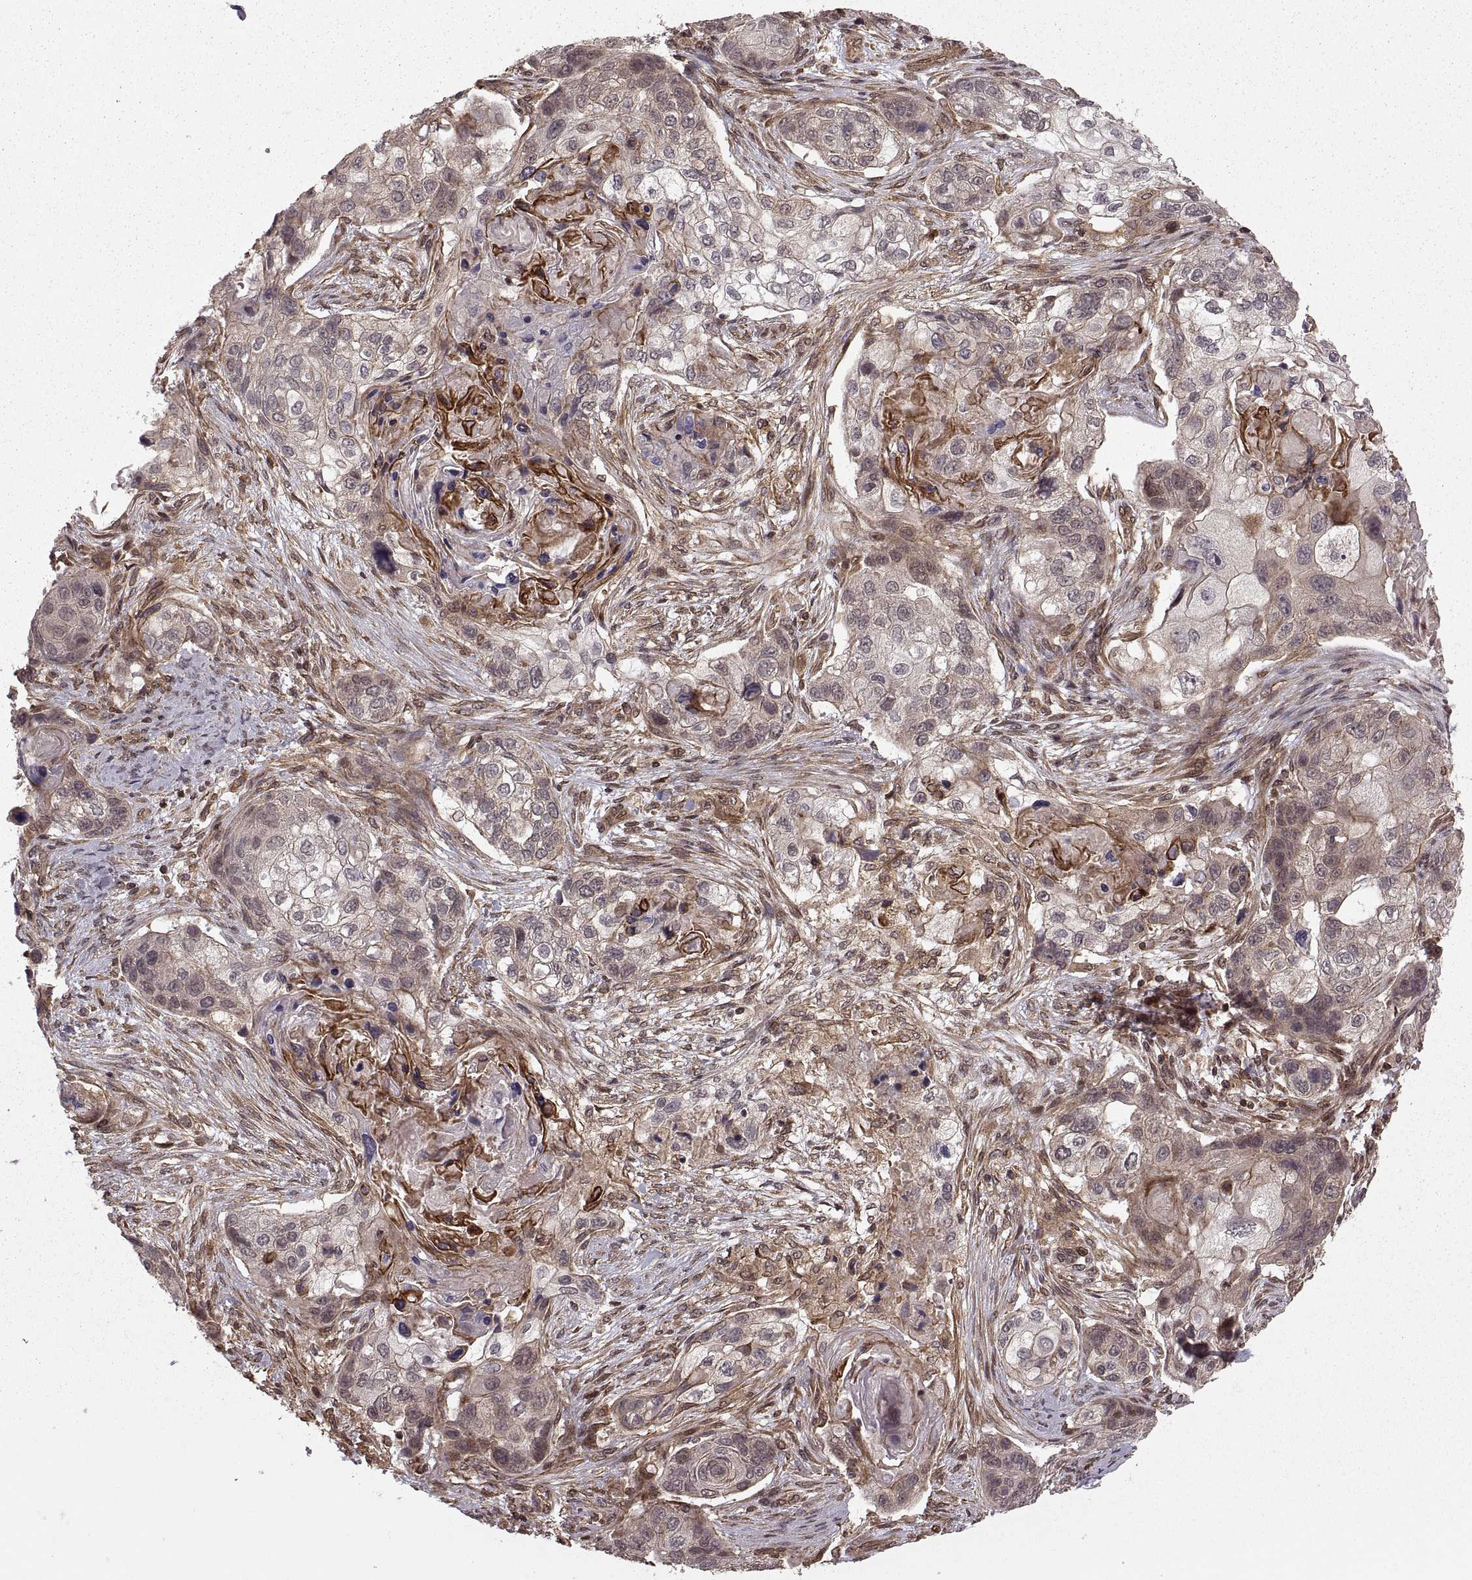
{"staining": {"intensity": "negative", "quantity": "none", "location": "none"}, "tissue": "lung cancer", "cell_type": "Tumor cells", "image_type": "cancer", "snomed": [{"axis": "morphology", "description": "Squamous cell carcinoma, NOS"}, {"axis": "topography", "description": "Lung"}], "caption": "Lung cancer (squamous cell carcinoma) was stained to show a protein in brown. There is no significant positivity in tumor cells. (Immunohistochemistry (ihc), brightfield microscopy, high magnification).", "gene": "DEDD", "patient": {"sex": "male", "age": 69}}